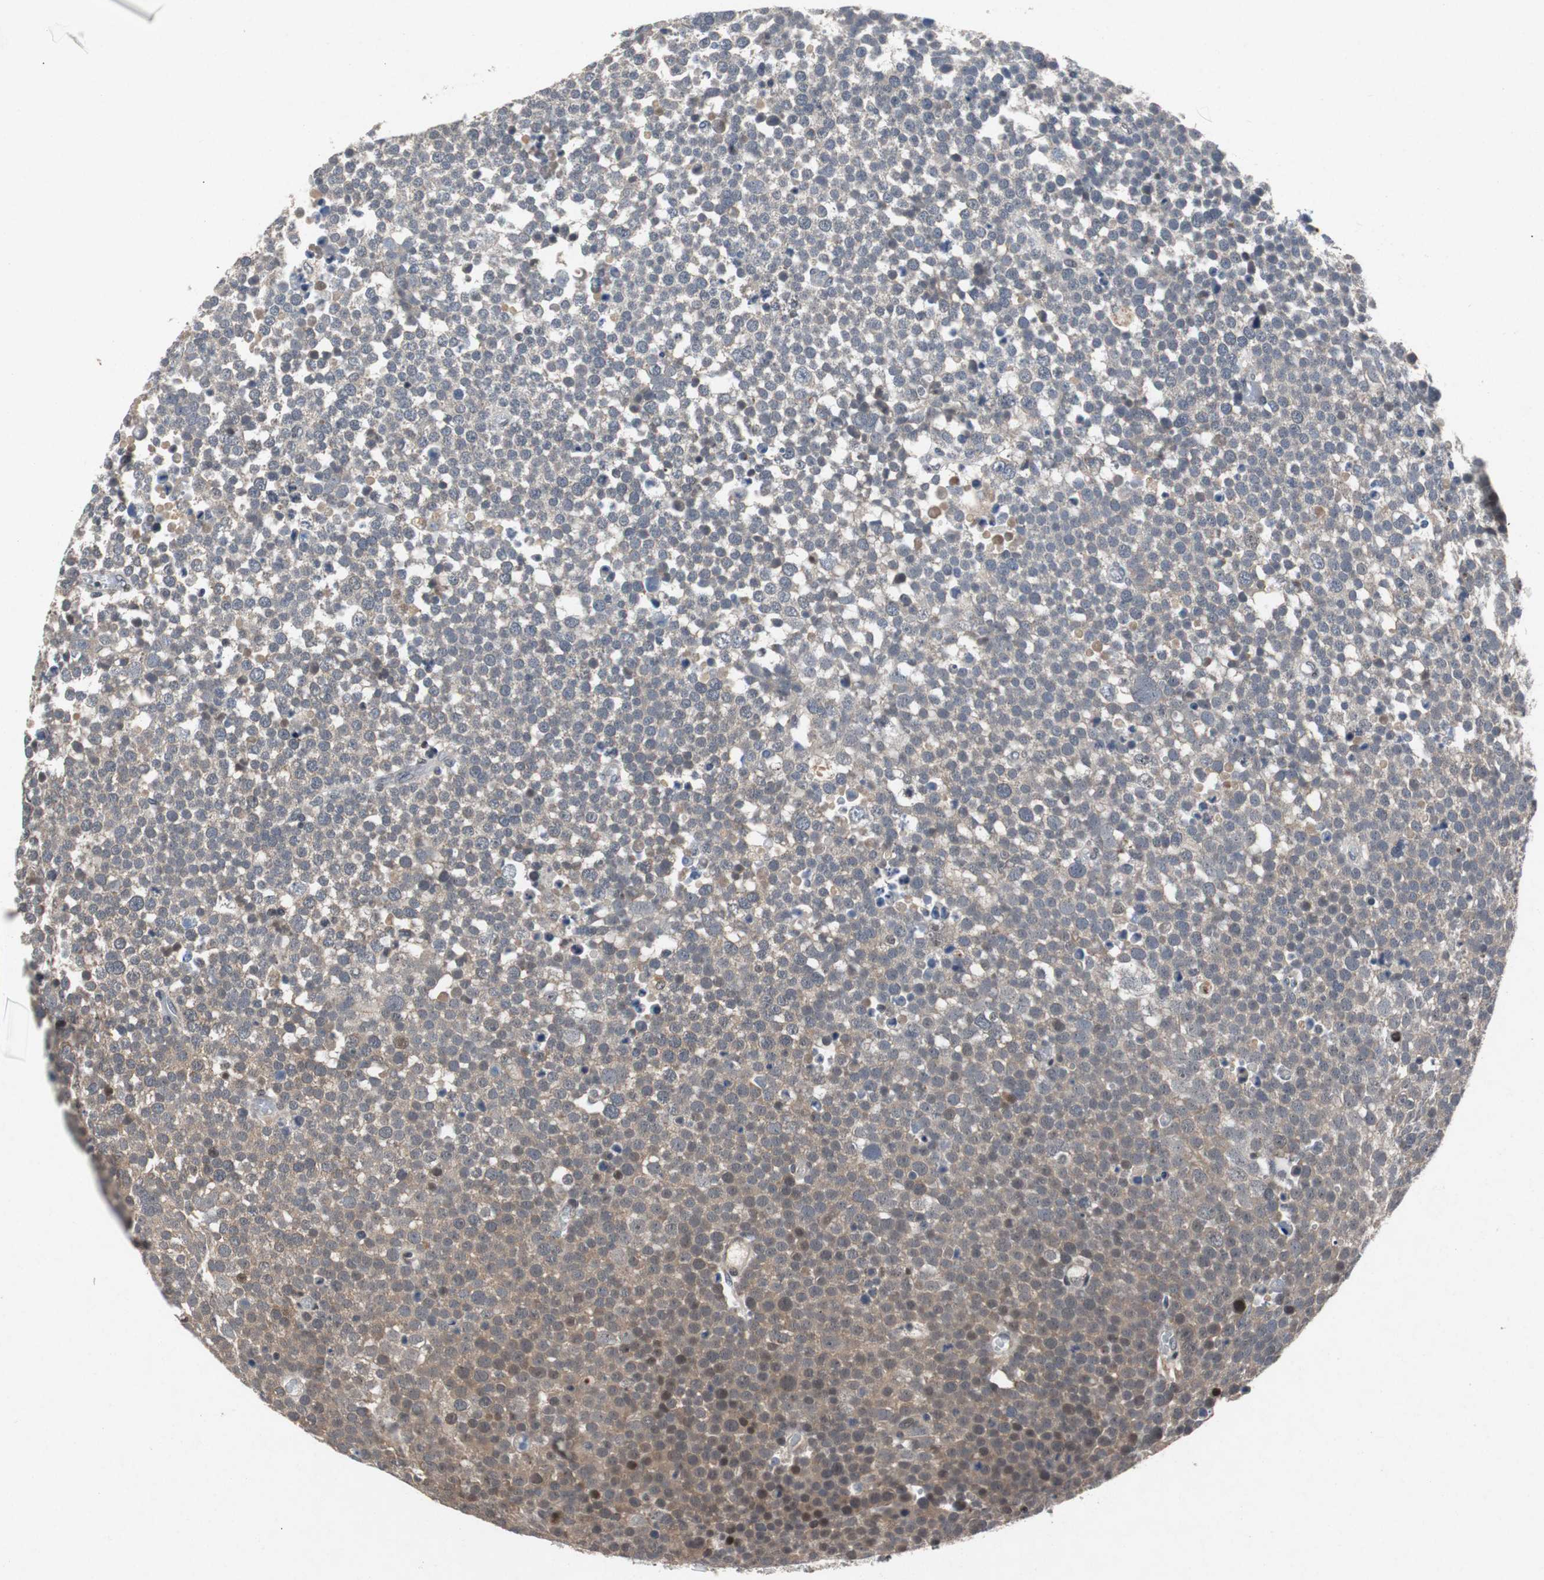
{"staining": {"intensity": "moderate", "quantity": "25%-75%", "location": "cytoplasmic/membranous"}, "tissue": "testis cancer", "cell_type": "Tumor cells", "image_type": "cancer", "snomed": [{"axis": "morphology", "description": "Seminoma, NOS"}, {"axis": "topography", "description": "Testis"}], "caption": "Protein expression analysis of seminoma (testis) exhibits moderate cytoplasmic/membranous staining in about 25%-75% of tumor cells. The staining was performed using DAB (3,3'-diaminobenzidine) to visualize the protein expression in brown, while the nuclei were stained in blue with hematoxylin (Magnification: 20x).", "gene": "TP63", "patient": {"sex": "male", "age": 71}}